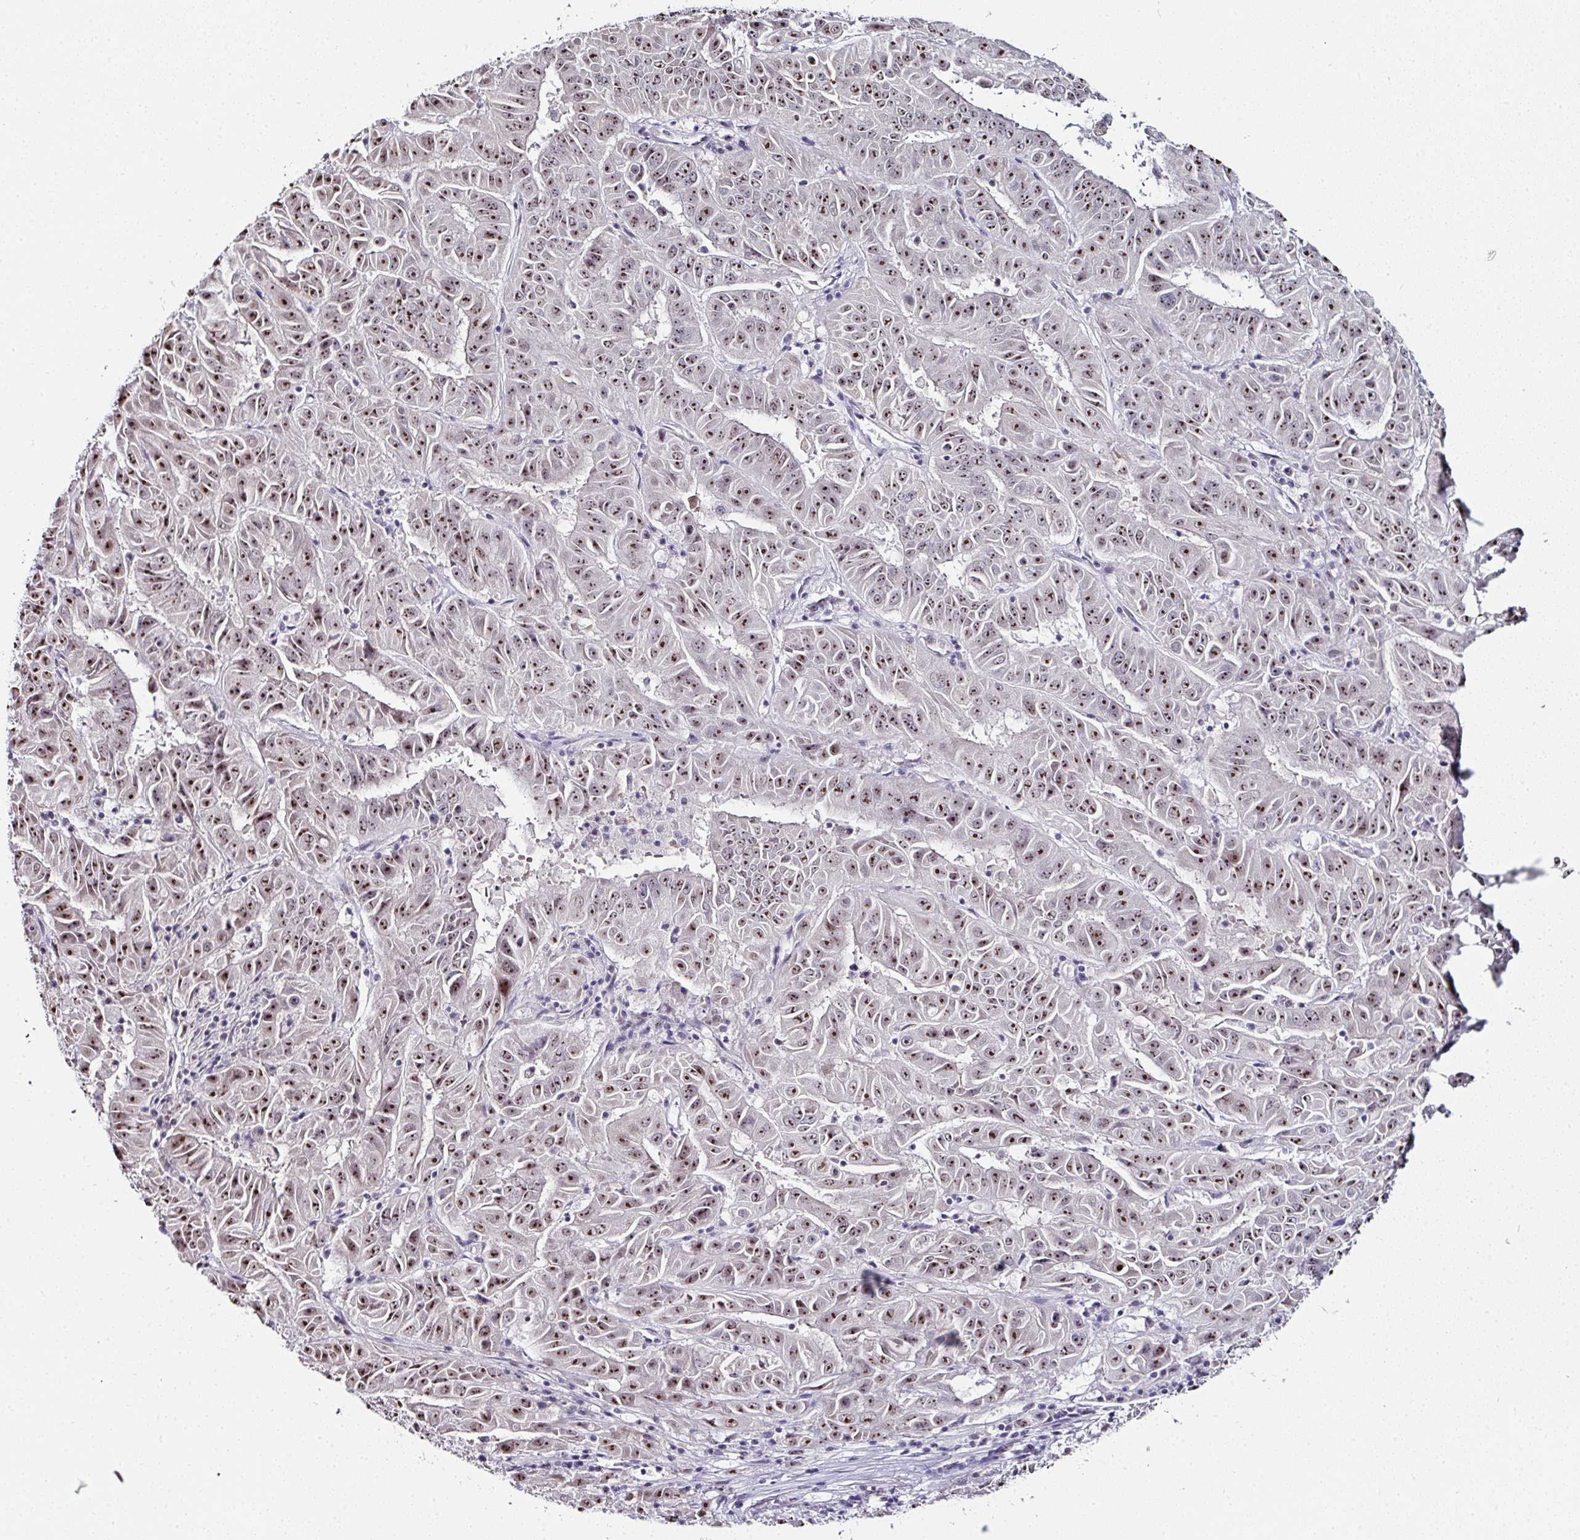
{"staining": {"intensity": "moderate", "quantity": ">75%", "location": "nuclear"}, "tissue": "pancreatic cancer", "cell_type": "Tumor cells", "image_type": "cancer", "snomed": [{"axis": "morphology", "description": "Adenocarcinoma, NOS"}, {"axis": "topography", "description": "Pancreas"}], "caption": "Protein expression analysis of human pancreatic cancer reveals moderate nuclear expression in about >75% of tumor cells. The protein of interest is shown in brown color, while the nuclei are stained blue.", "gene": "NACC2", "patient": {"sex": "male", "age": 63}}